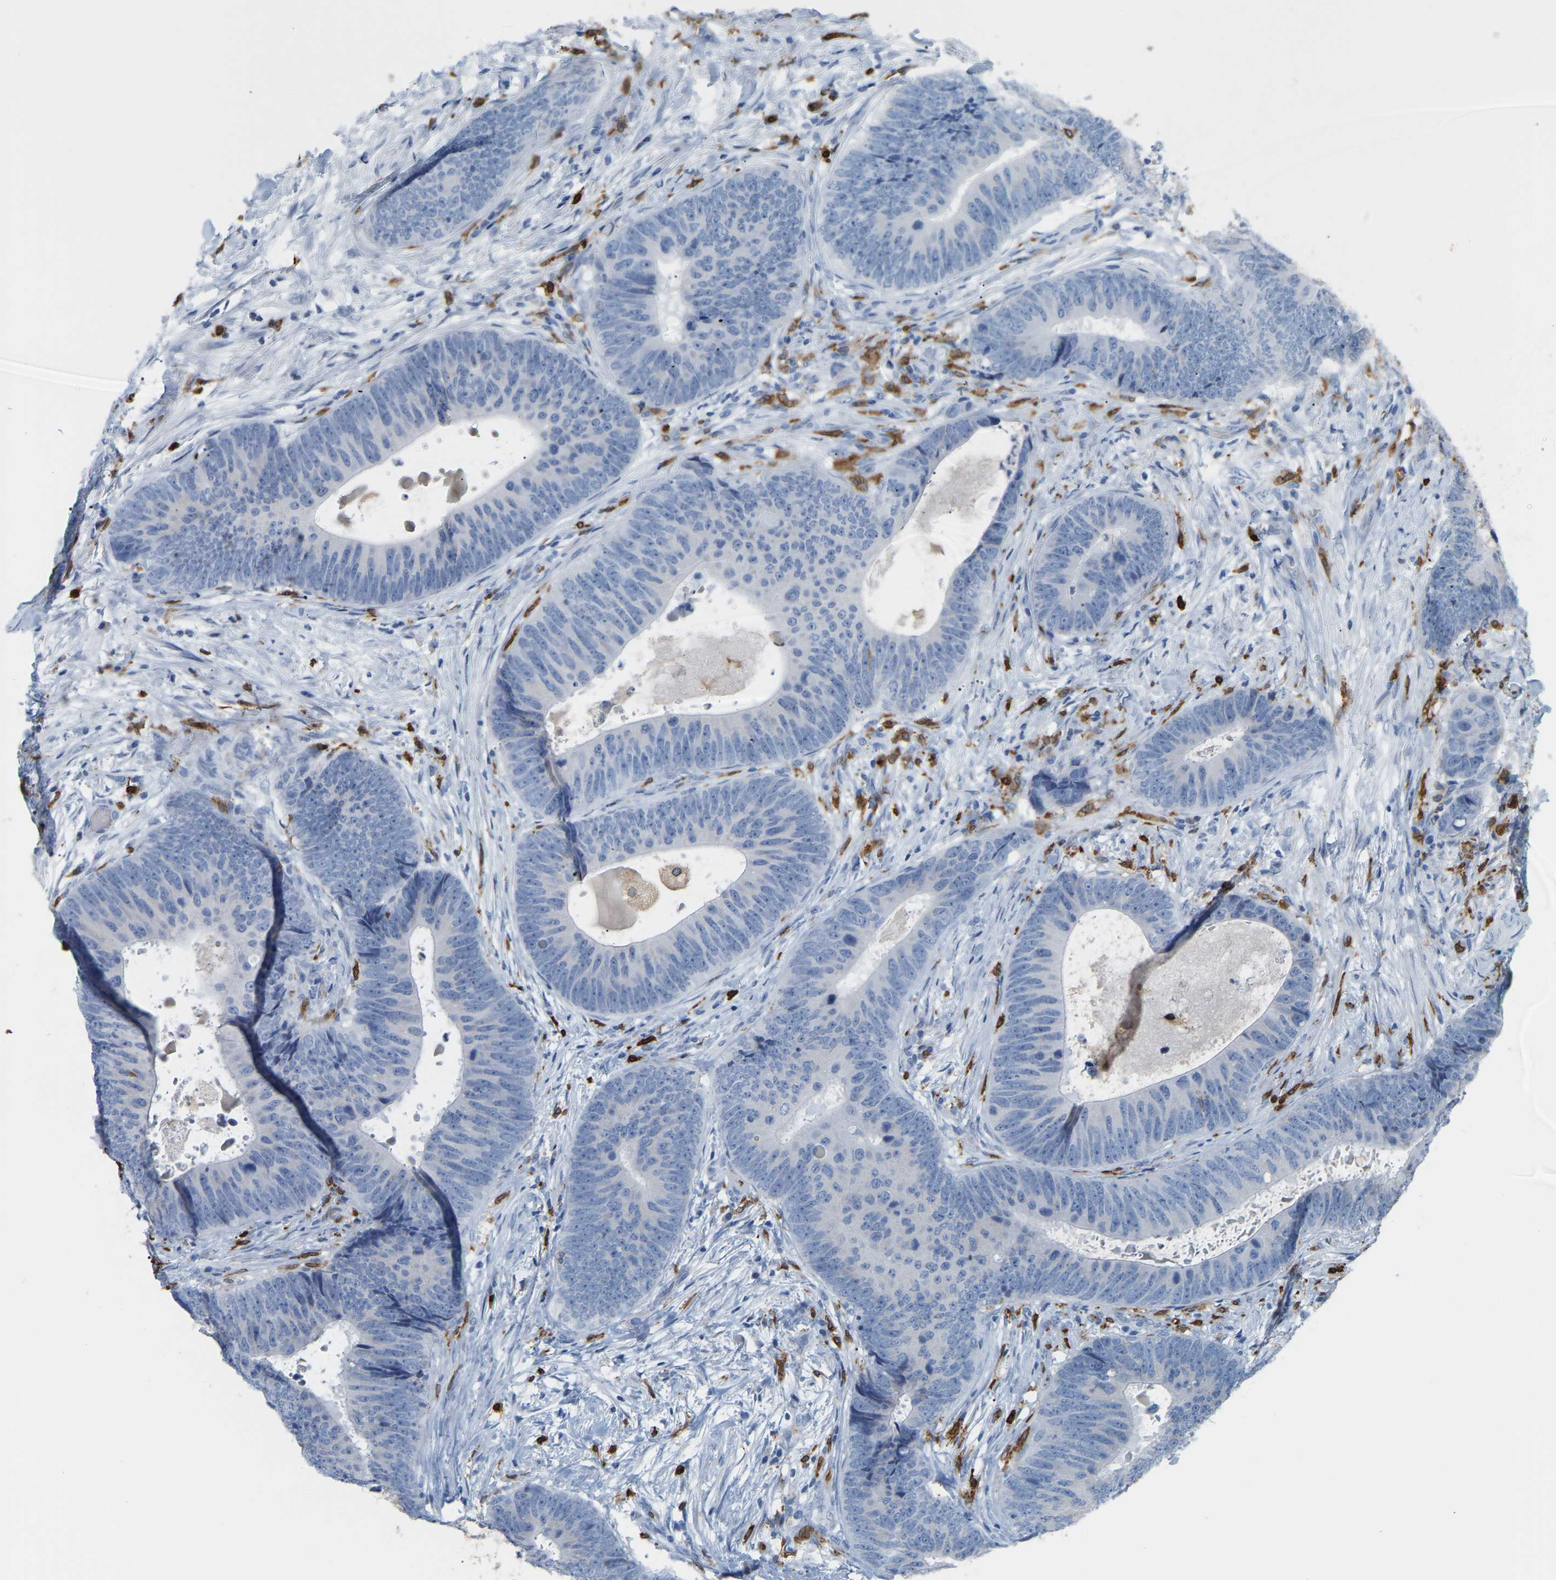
{"staining": {"intensity": "negative", "quantity": "none", "location": "none"}, "tissue": "colorectal cancer", "cell_type": "Tumor cells", "image_type": "cancer", "snomed": [{"axis": "morphology", "description": "Adenocarcinoma, NOS"}, {"axis": "topography", "description": "Colon"}], "caption": "An immunohistochemistry histopathology image of adenocarcinoma (colorectal) is shown. There is no staining in tumor cells of adenocarcinoma (colorectal).", "gene": "PTGS1", "patient": {"sex": "male", "age": 56}}